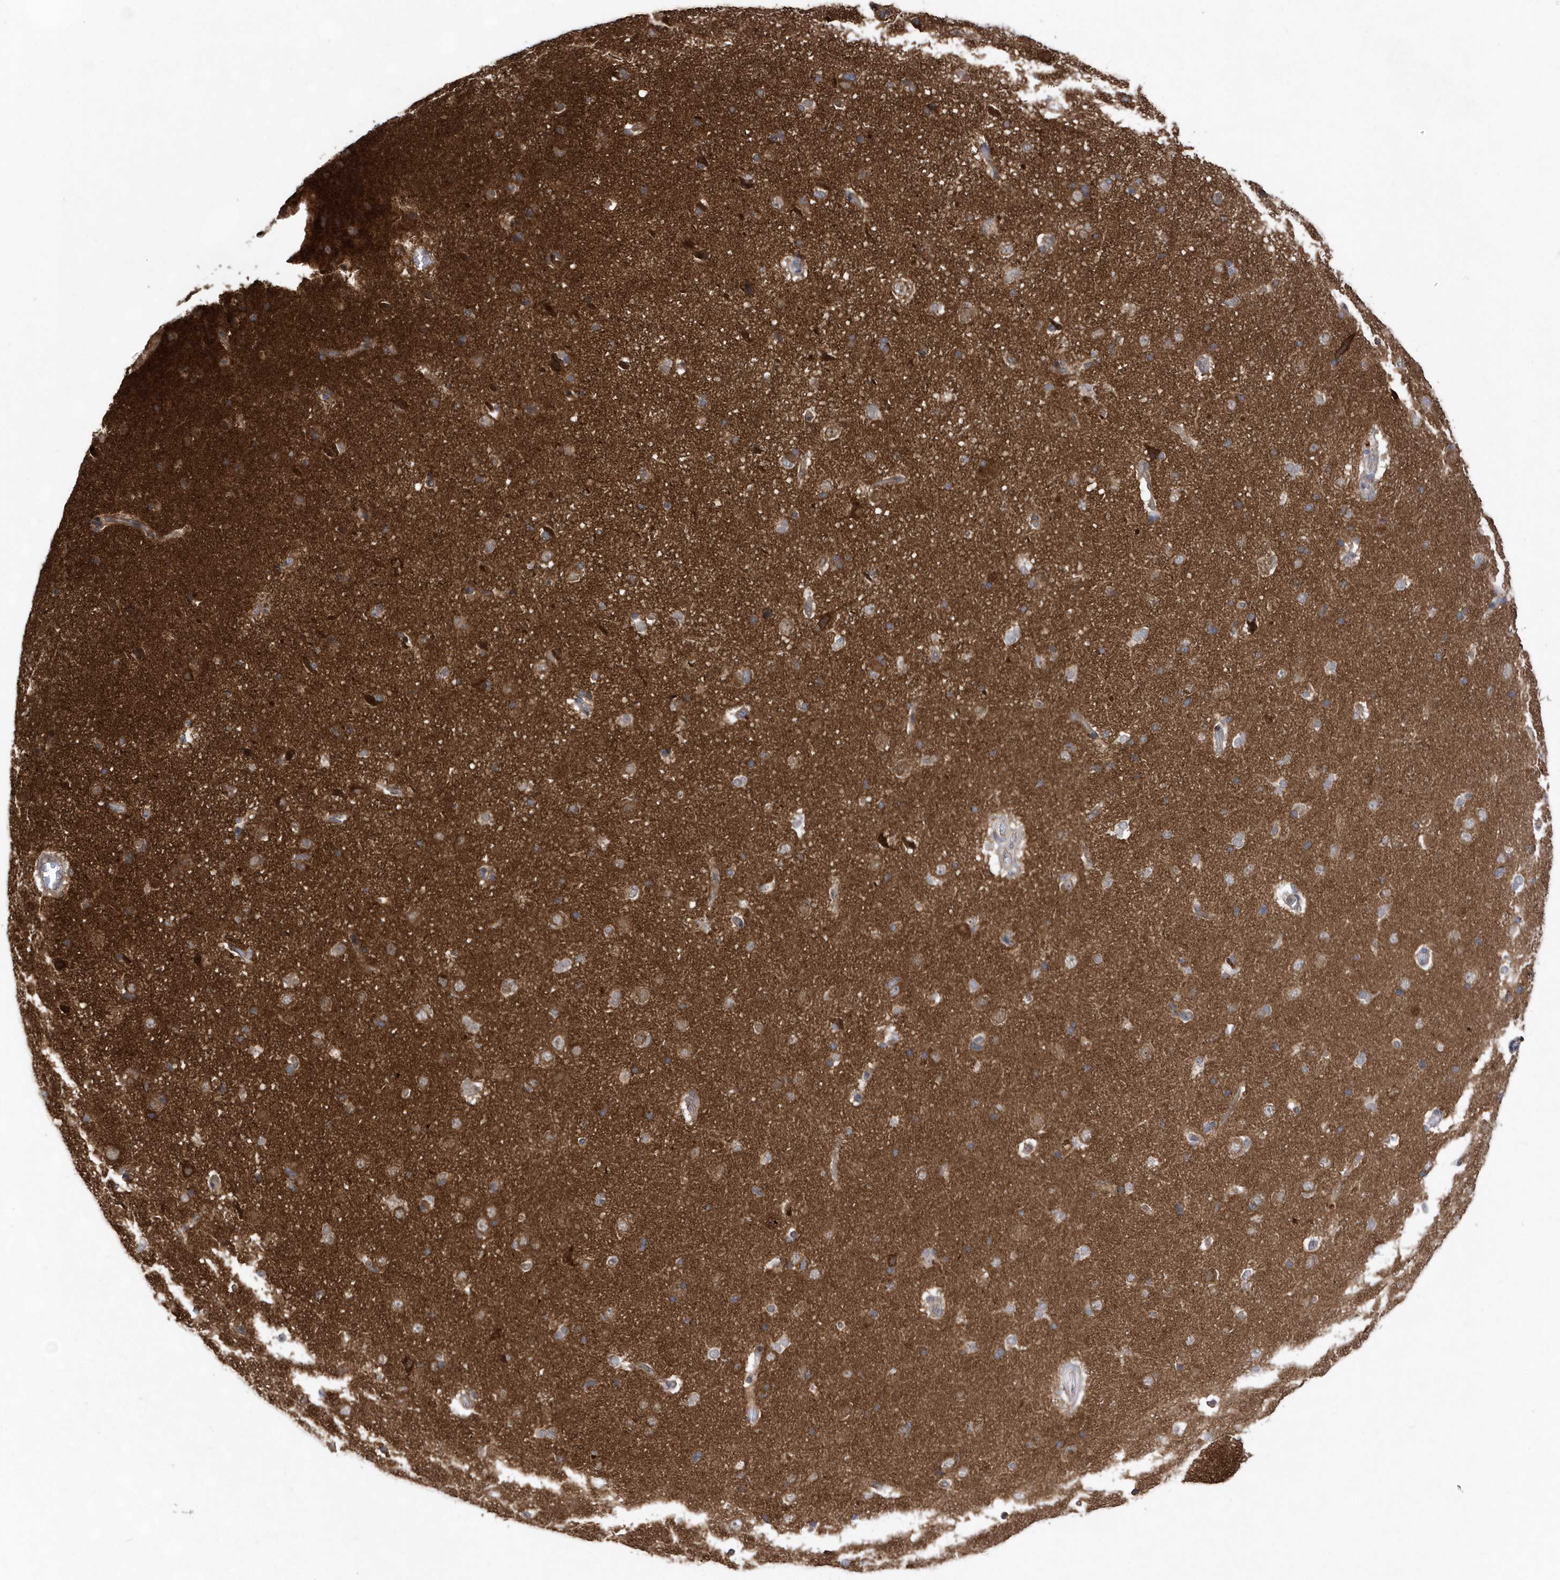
{"staining": {"intensity": "weak", "quantity": ">75%", "location": "cytoplasmic/membranous"}, "tissue": "cerebral cortex", "cell_type": "Endothelial cells", "image_type": "normal", "snomed": [{"axis": "morphology", "description": "Normal tissue, NOS"}, {"axis": "topography", "description": "Cerebral cortex"}], "caption": "Cerebral cortex stained with immunohistochemistry displays weak cytoplasmic/membranous staining in approximately >75% of endothelial cells.", "gene": "DALRD3", "patient": {"sex": "male", "age": 34}}